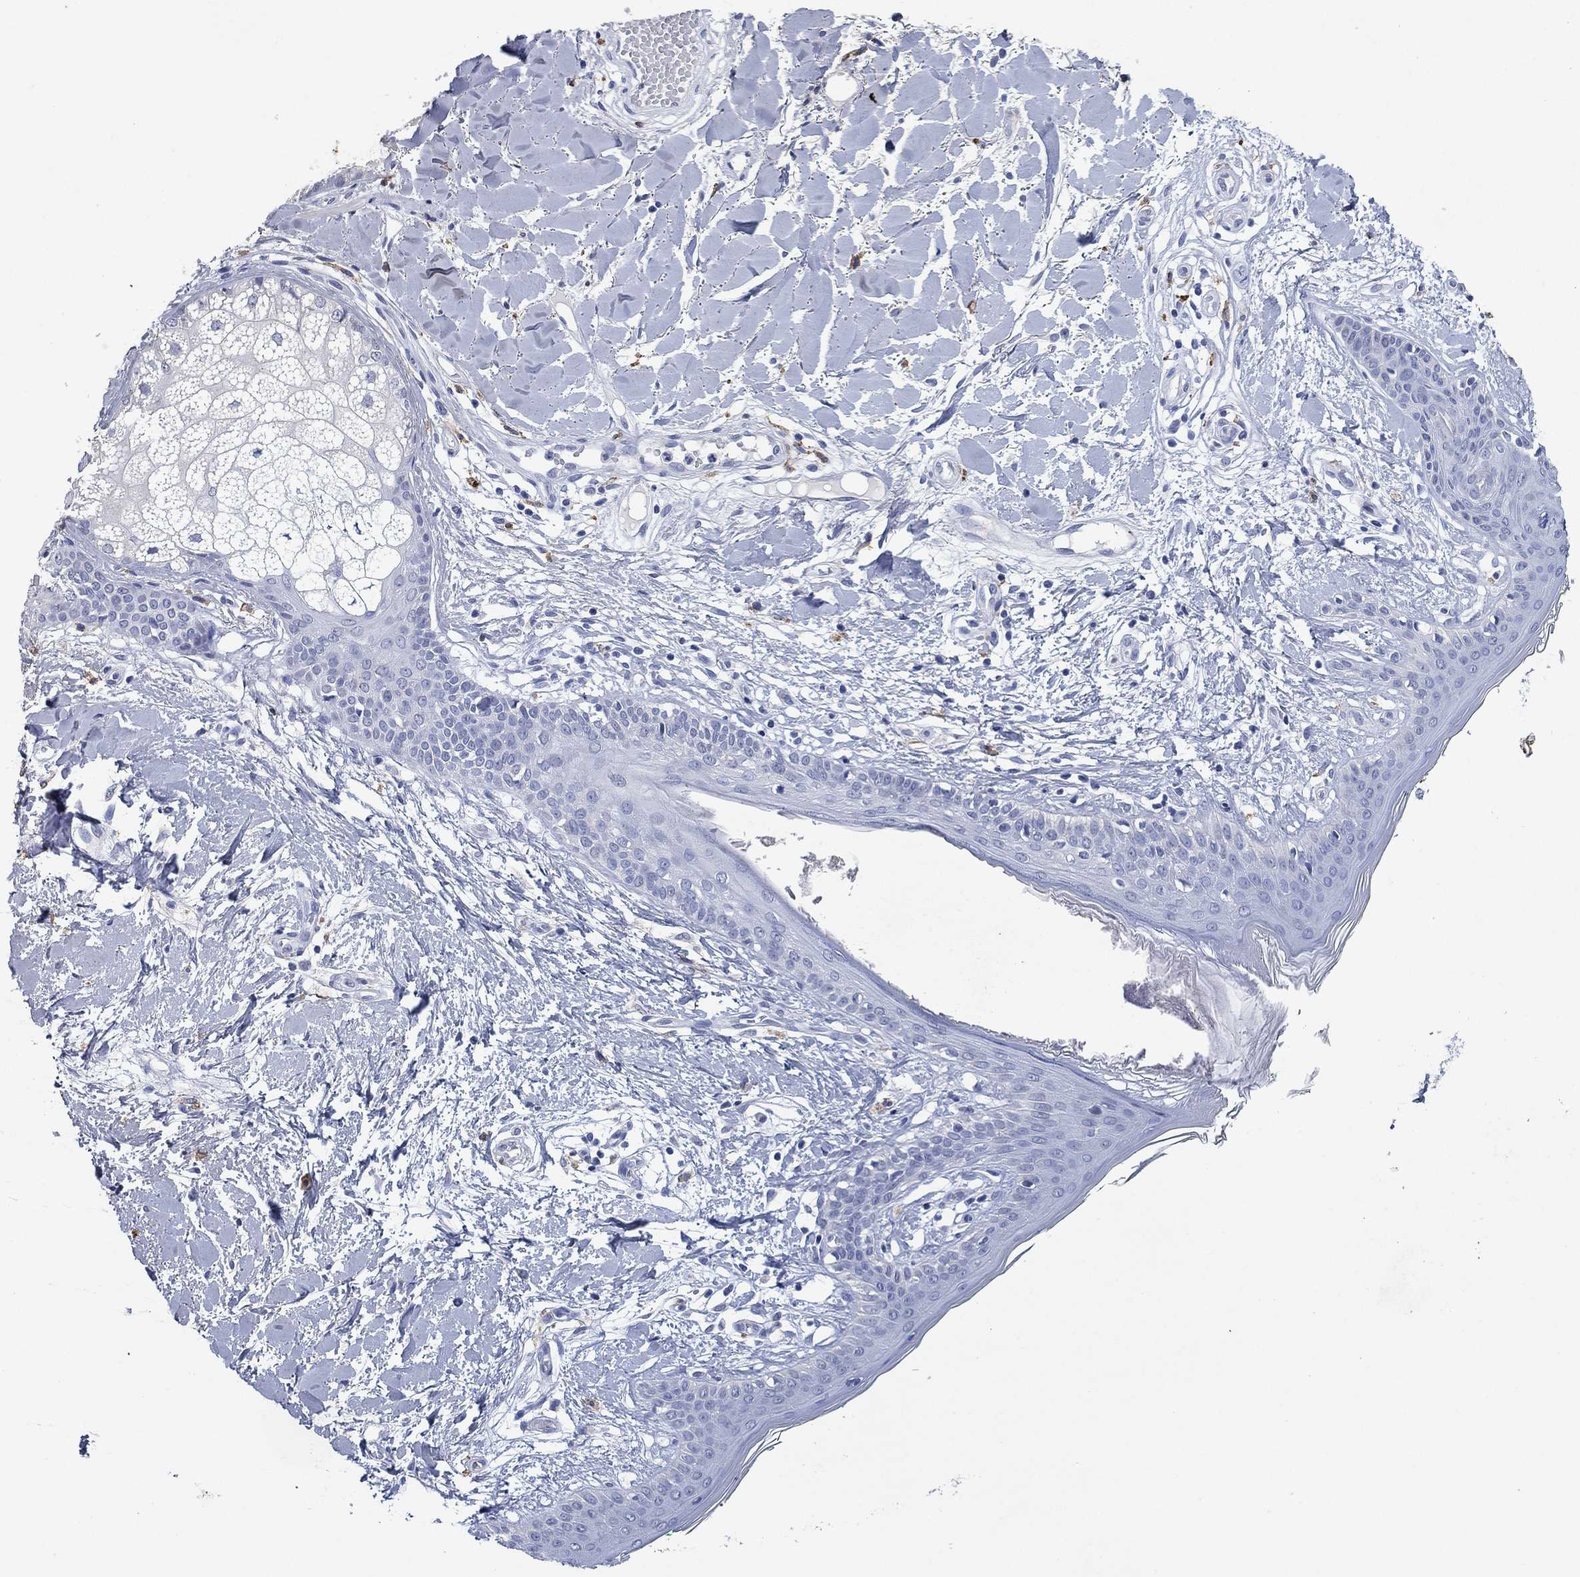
{"staining": {"intensity": "negative", "quantity": "none", "location": "none"}, "tissue": "skin", "cell_type": "Fibroblasts", "image_type": "normal", "snomed": [{"axis": "morphology", "description": "Normal tissue, NOS"}, {"axis": "morphology", "description": "Malignant melanoma, NOS"}, {"axis": "topography", "description": "Skin"}], "caption": "The immunohistochemistry photomicrograph has no significant expression in fibroblasts of skin. (DAB (3,3'-diaminobenzidine) immunohistochemistry visualized using brightfield microscopy, high magnification).", "gene": "FSCN2", "patient": {"sex": "female", "age": 34}}